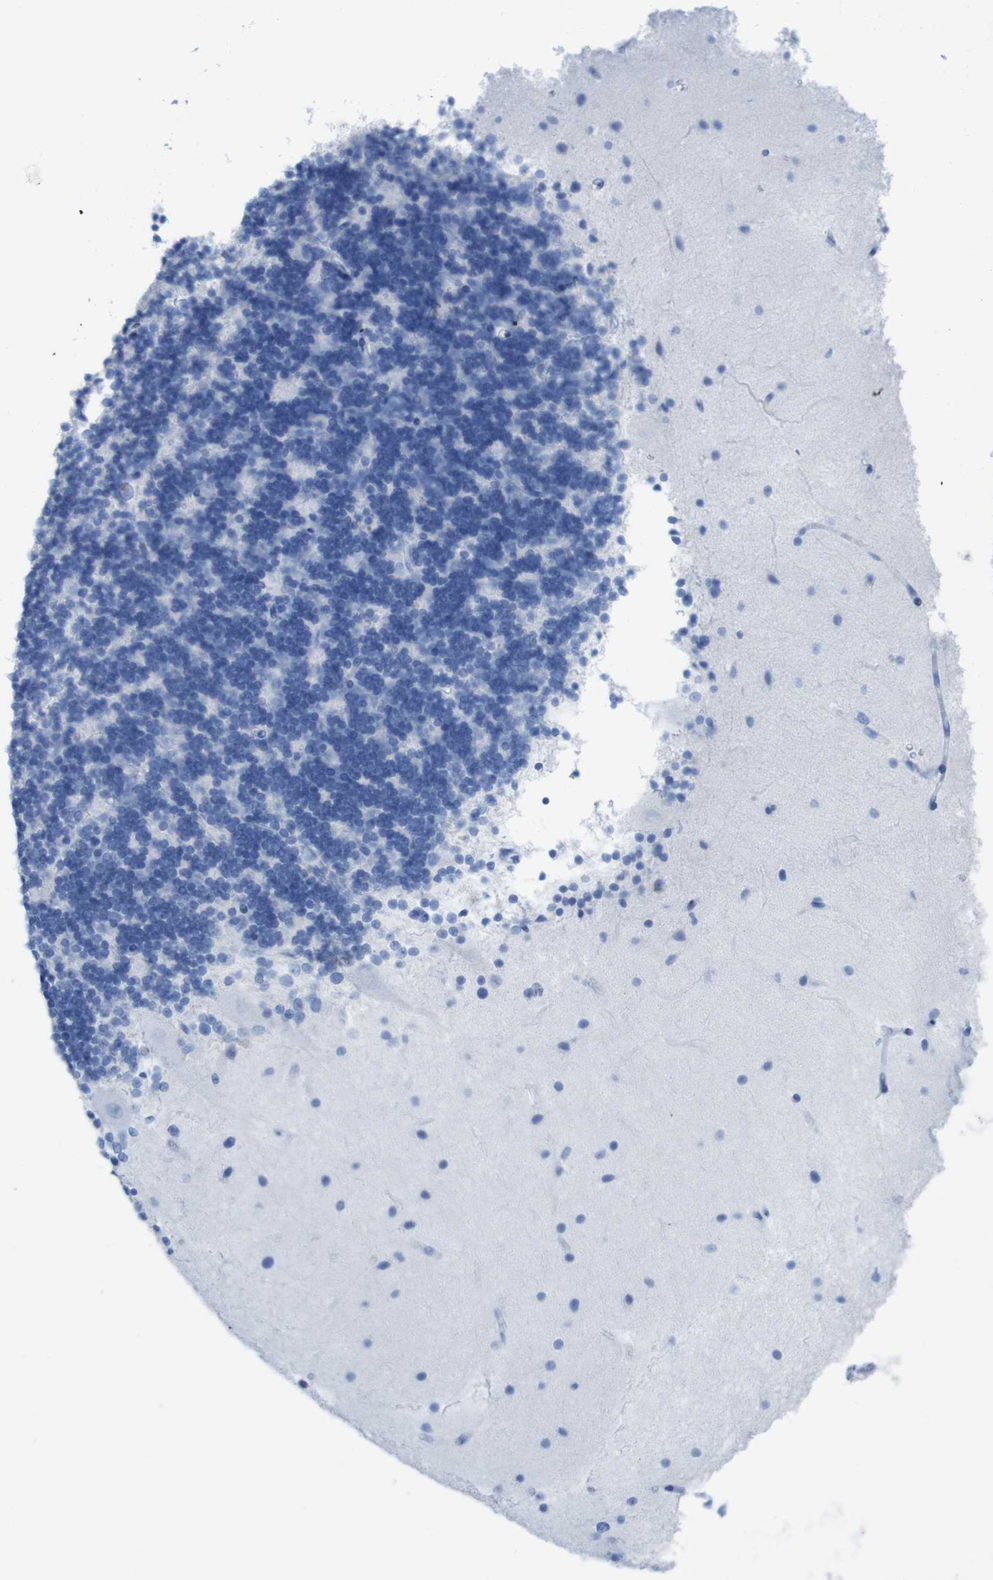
{"staining": {"intensity": "negative", "quantity": "none", "location": "none"}, "tissue": "cerebellum", "cell_type": "Cells in granular layer", "image_type": "normal", "snomed": [{"axis": "morphology", "description": "Normal tissue, NOS"}, {"axis": "topography", "description": "Cerebellum"}], "caption": "This is an immunohistochemistry photomicrograph of benign human cerebellum. There is no staining in cells in granular layer.", "gene": "MYH7", "patient": {"sex": "female", "age": 54}}